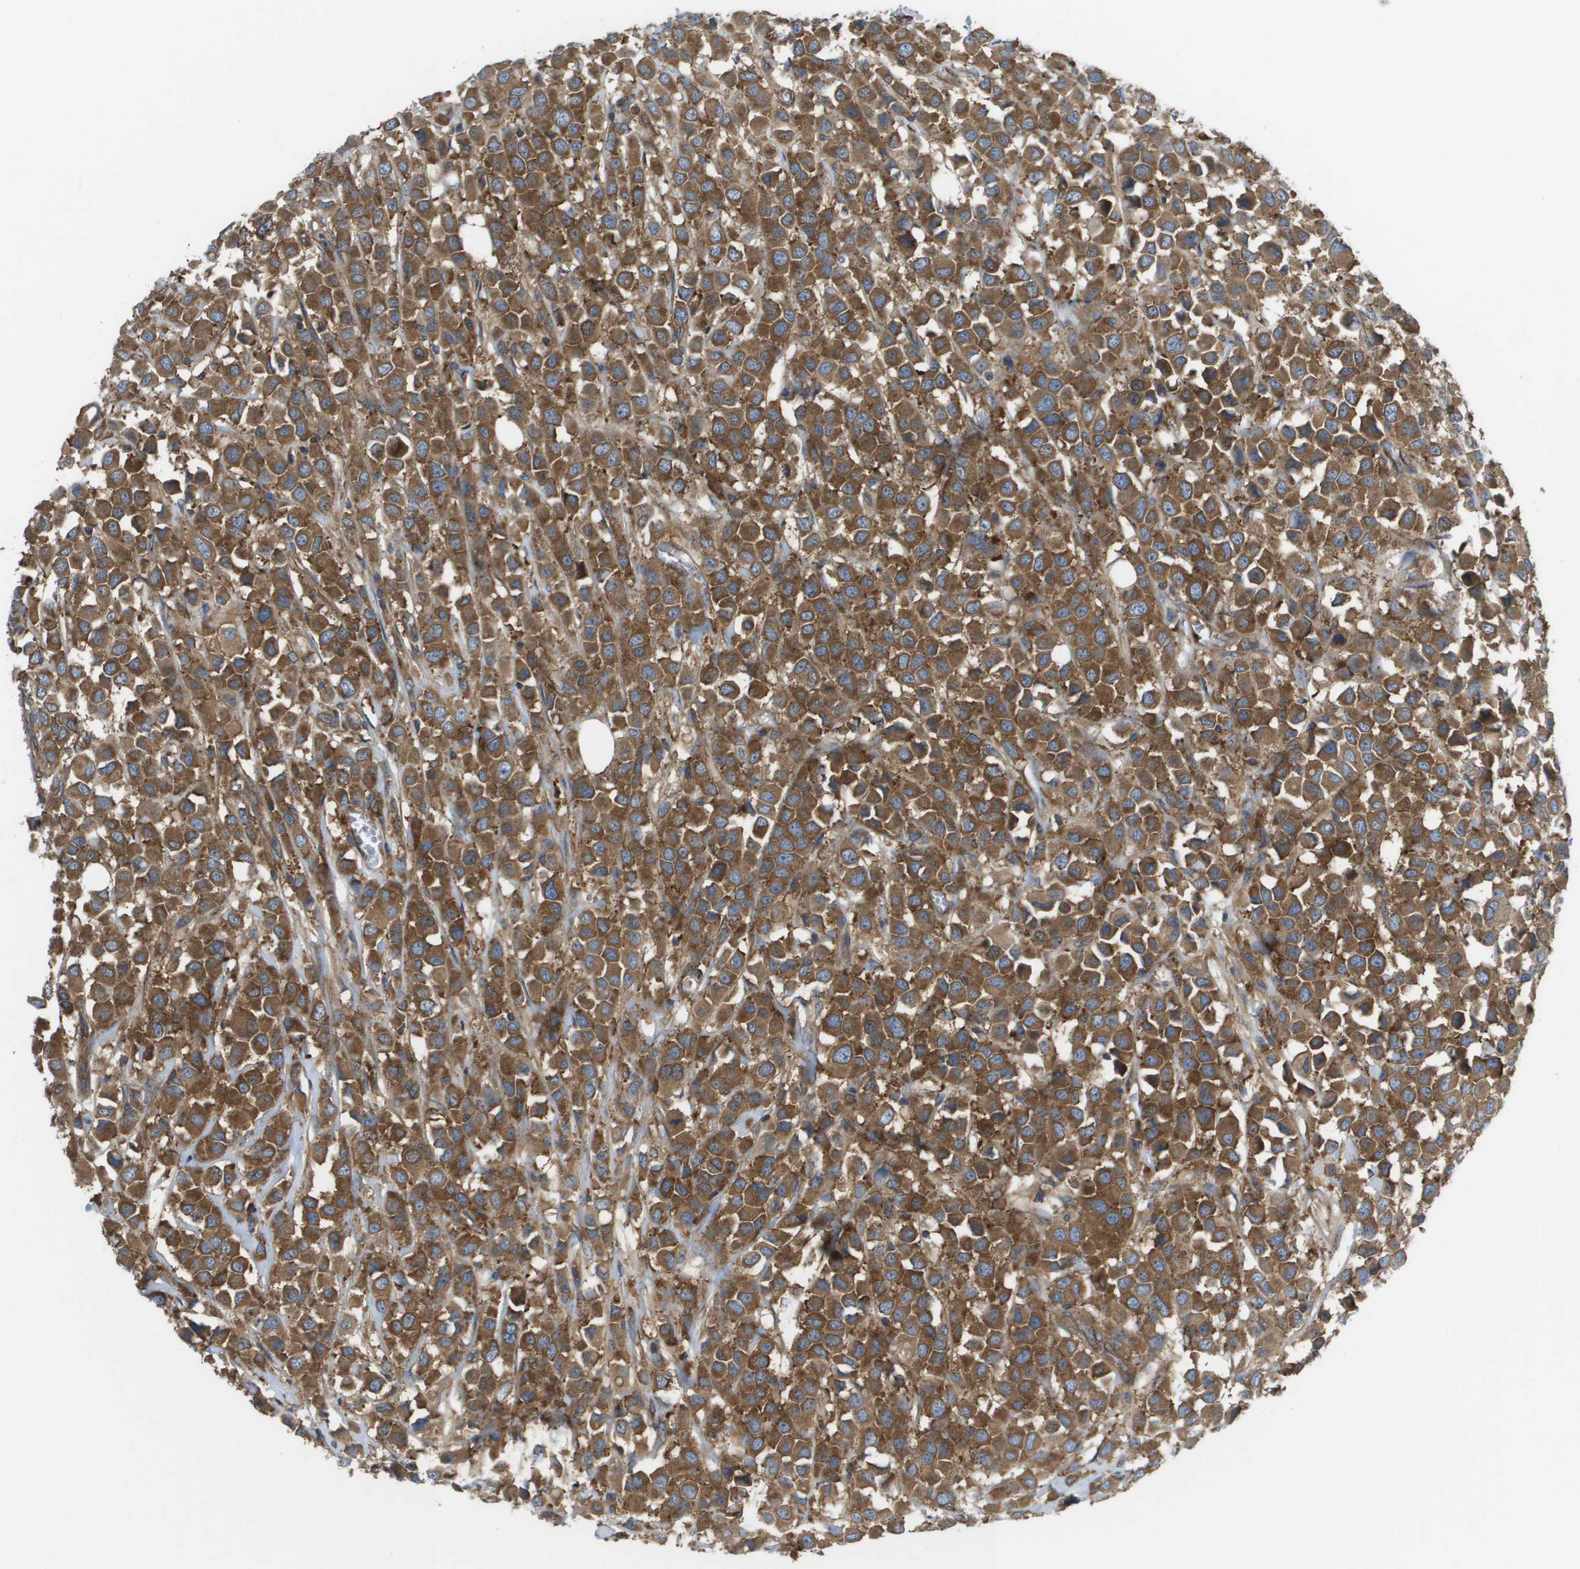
{"staining": {"intensity": "strong", "quantity": ">75%", "location": "cytoplasmic/membranous"}, "tissue": "breast cancer", "cell_type": "Tumor cells", "image_type": "cancer", "snomed": [{"axis": "morphology", "description": "Duct carcinoma"}, {"axis": "topography", "description": "Breast"}], "caption": "DAB (3,3'-diaminobenzidine) immunohistochemical staining of breast cancer demonstrates strong cytoplasmic/membranous protein positivity in approximately >75% of tumor cells.", "gene": "EIF4G2", "patient": {"sex": "female", "age": 61}}